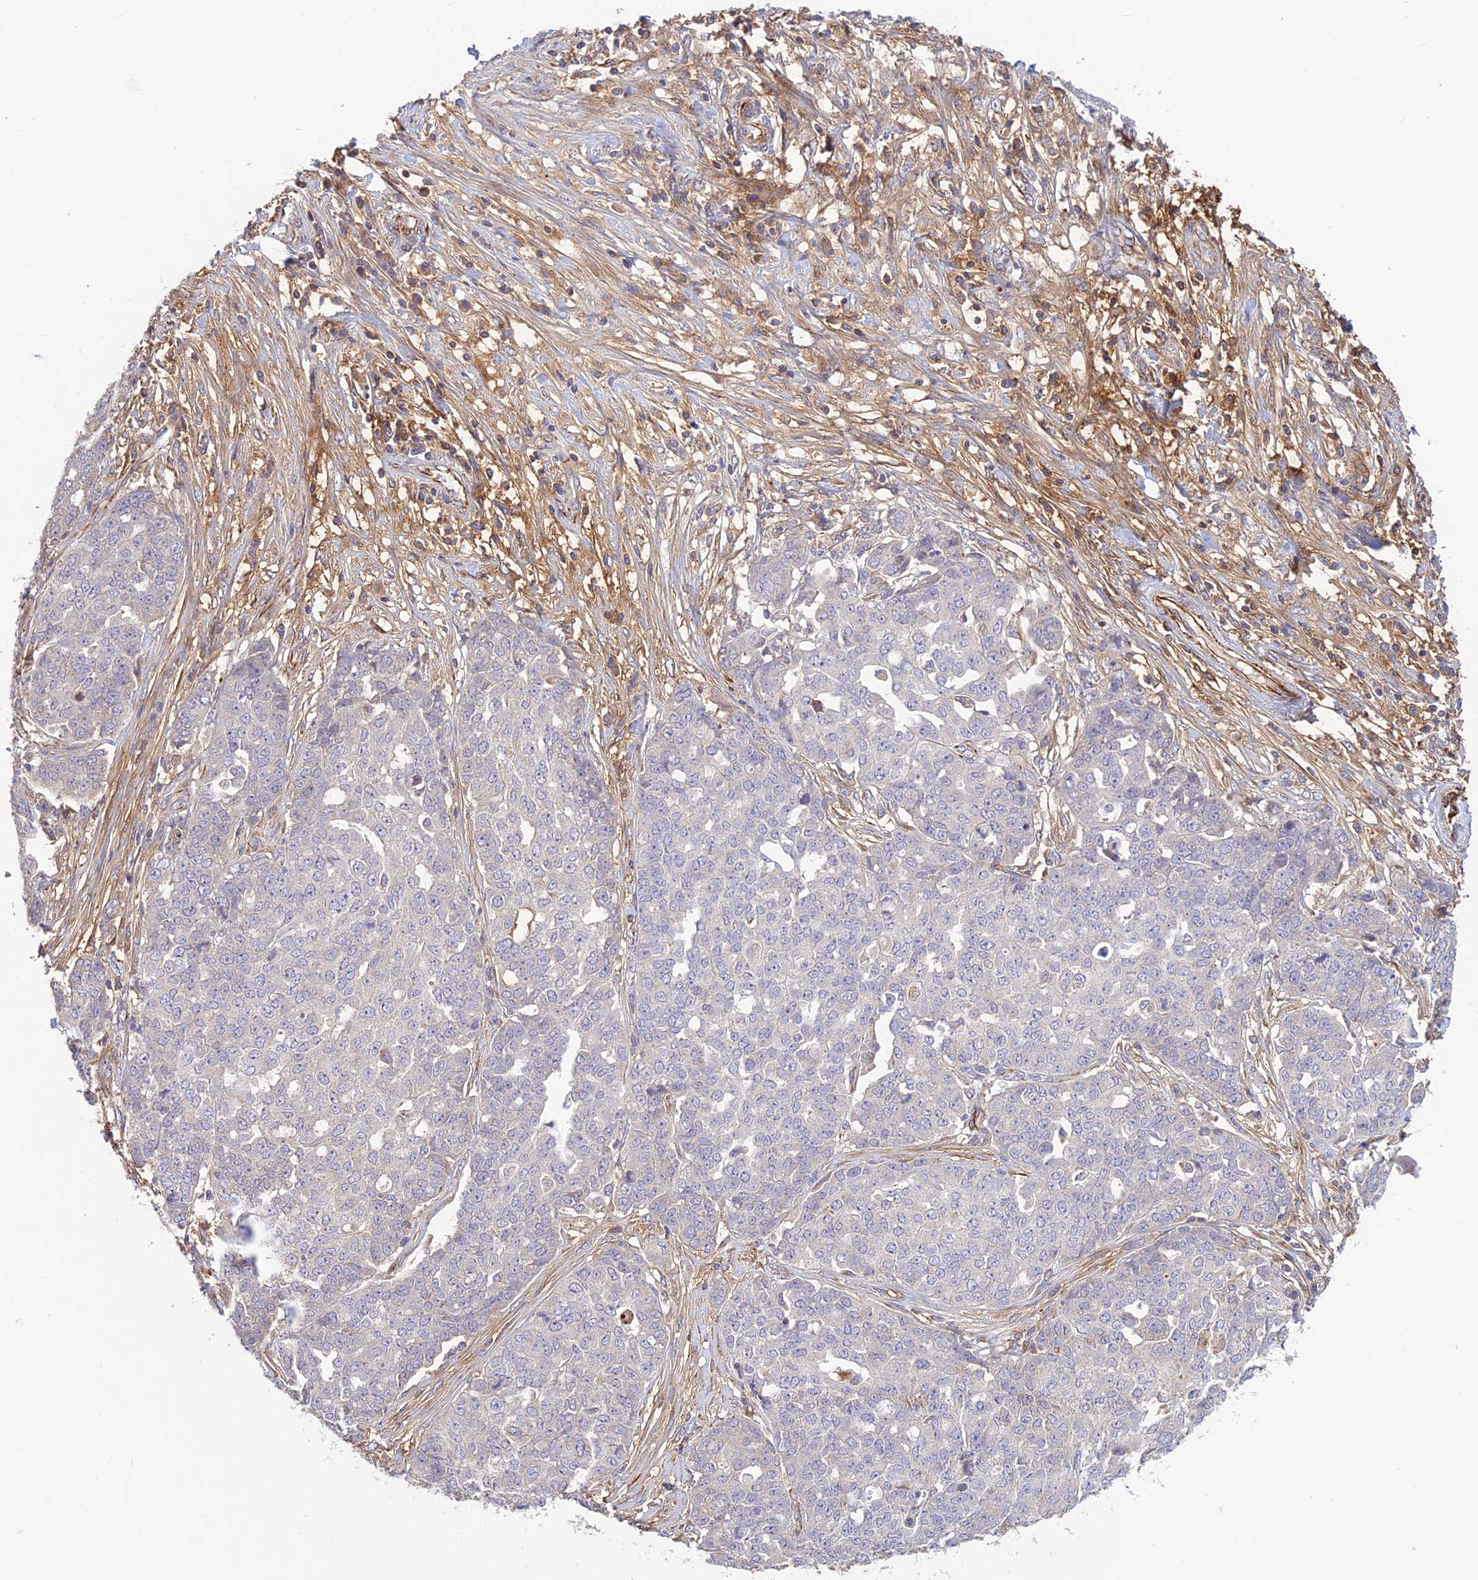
{"staining": {"intensity": "negative", "quantity": "none", "location": "none"}, "tissue": "ovarian cancer", "cell_type": "Tumor cells", "image_type": "cancer", "snomed": [{"axis": "morphology", "description": "Cystadenocarcinoma, serous, NOS"}, {"axis": "topography", "description": "Soft tissue"}, {"axis": "topography", "description": "Ovary"}], "caption": "Image shows no significant protein staining in tumor cells of serous cystadenocarcinoma (ovarian).", "gene": "ST8SIA5", "patient": {"sex": "female", "age": 57}}